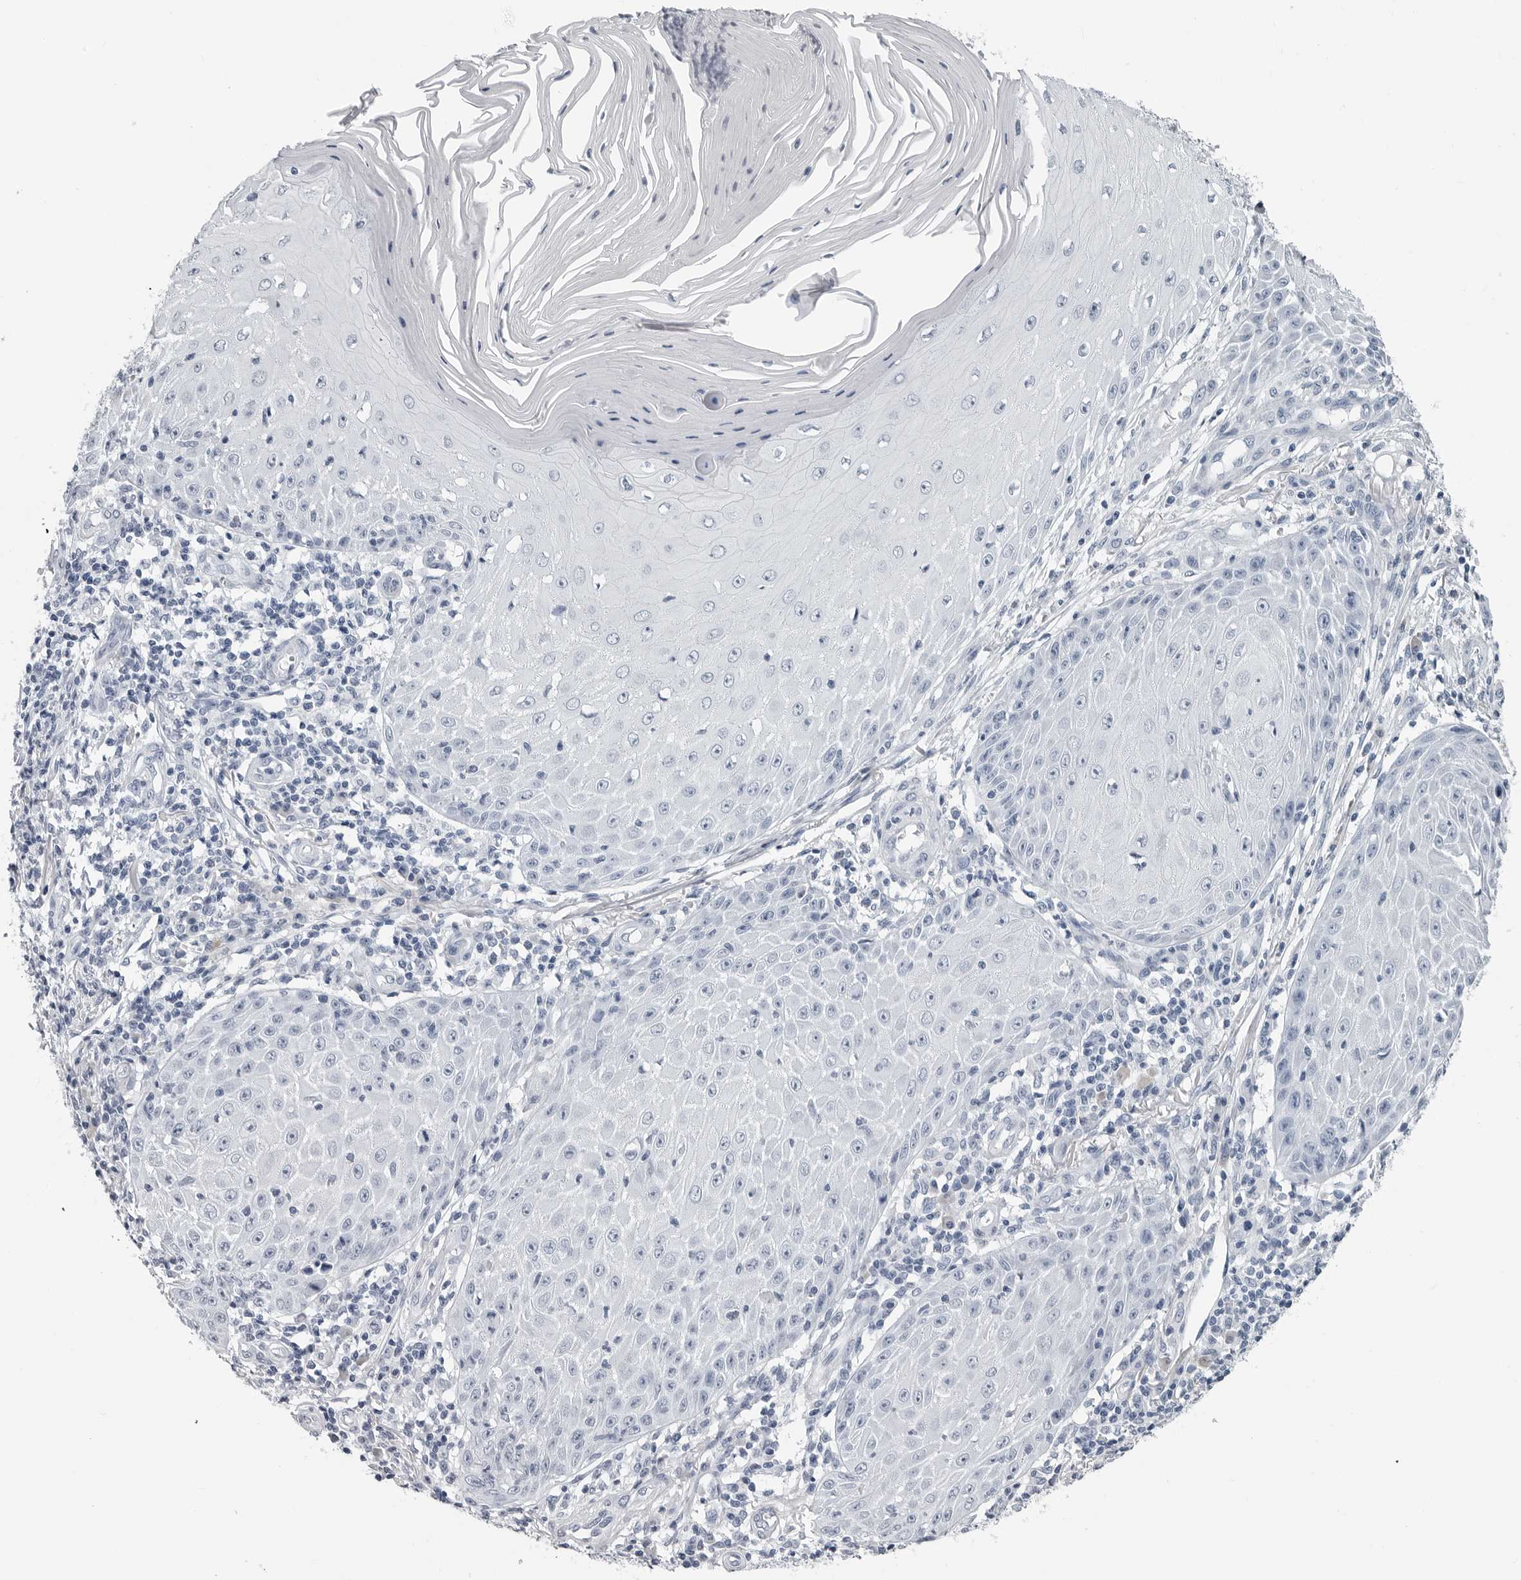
{"staining": {"intensity": "negative", "quantity": "none", "location": "none"}, "tissue": "skin cancer", "cell_type": "Tumor cells", "image_type": "cancer", "snomed": [{"axis": "morphology", "description": "Squamous cell carcinoma, NOS"}, {"axis": "topography", "description": "Skin"}], "caption": "The histopathology image displays no significant positivity in tumor cells of squamous cell carcinoma (skin).", "gene": "AMPD1", "patient": {"sex": "female", "age": 73}}